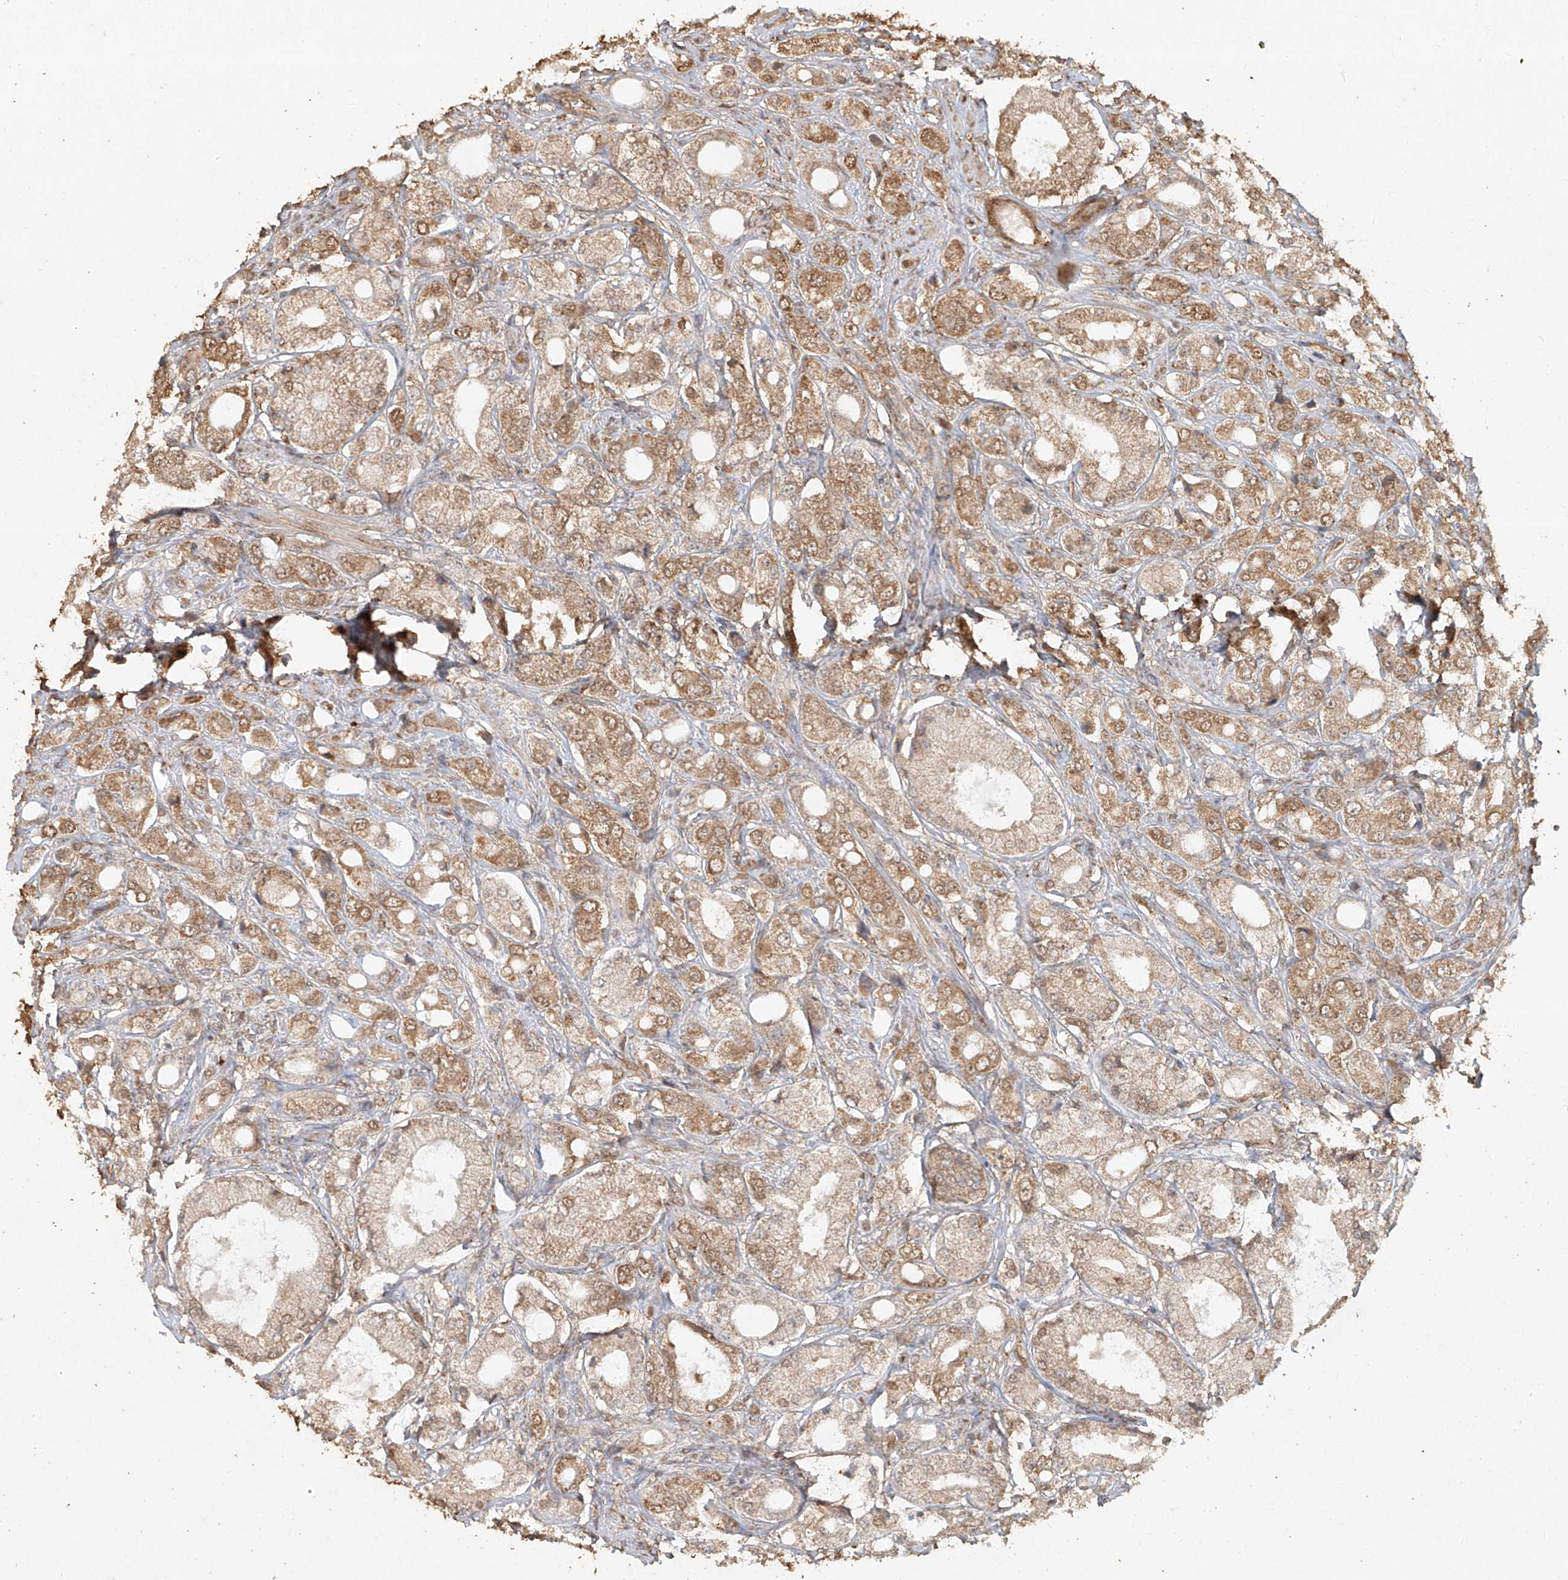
{"staining": {"intensity": "moderate", "quantity": "25%-75%", "location": "cytoplasmic/membranous,nuclear"}, "tissue": "prostate cancer", "cell_type": "Tumor cells", "image_type": "cancer", "snomed": [{"axis": "morphology", "description": "Adenocarcinoma, High grade"}, {"axis": "topography", "description": "Prostate"}], "caption": "Protein staining of prostate cancer tissue shows moderate cytoplasmic/membranous and nuclear staining in approximately 25%-75% of tumor cells. (Brightfield microscopy of DAB IHC at high magnification).", "gene": "TIGAR", "patient": {"sex": "male", "age": 65}}